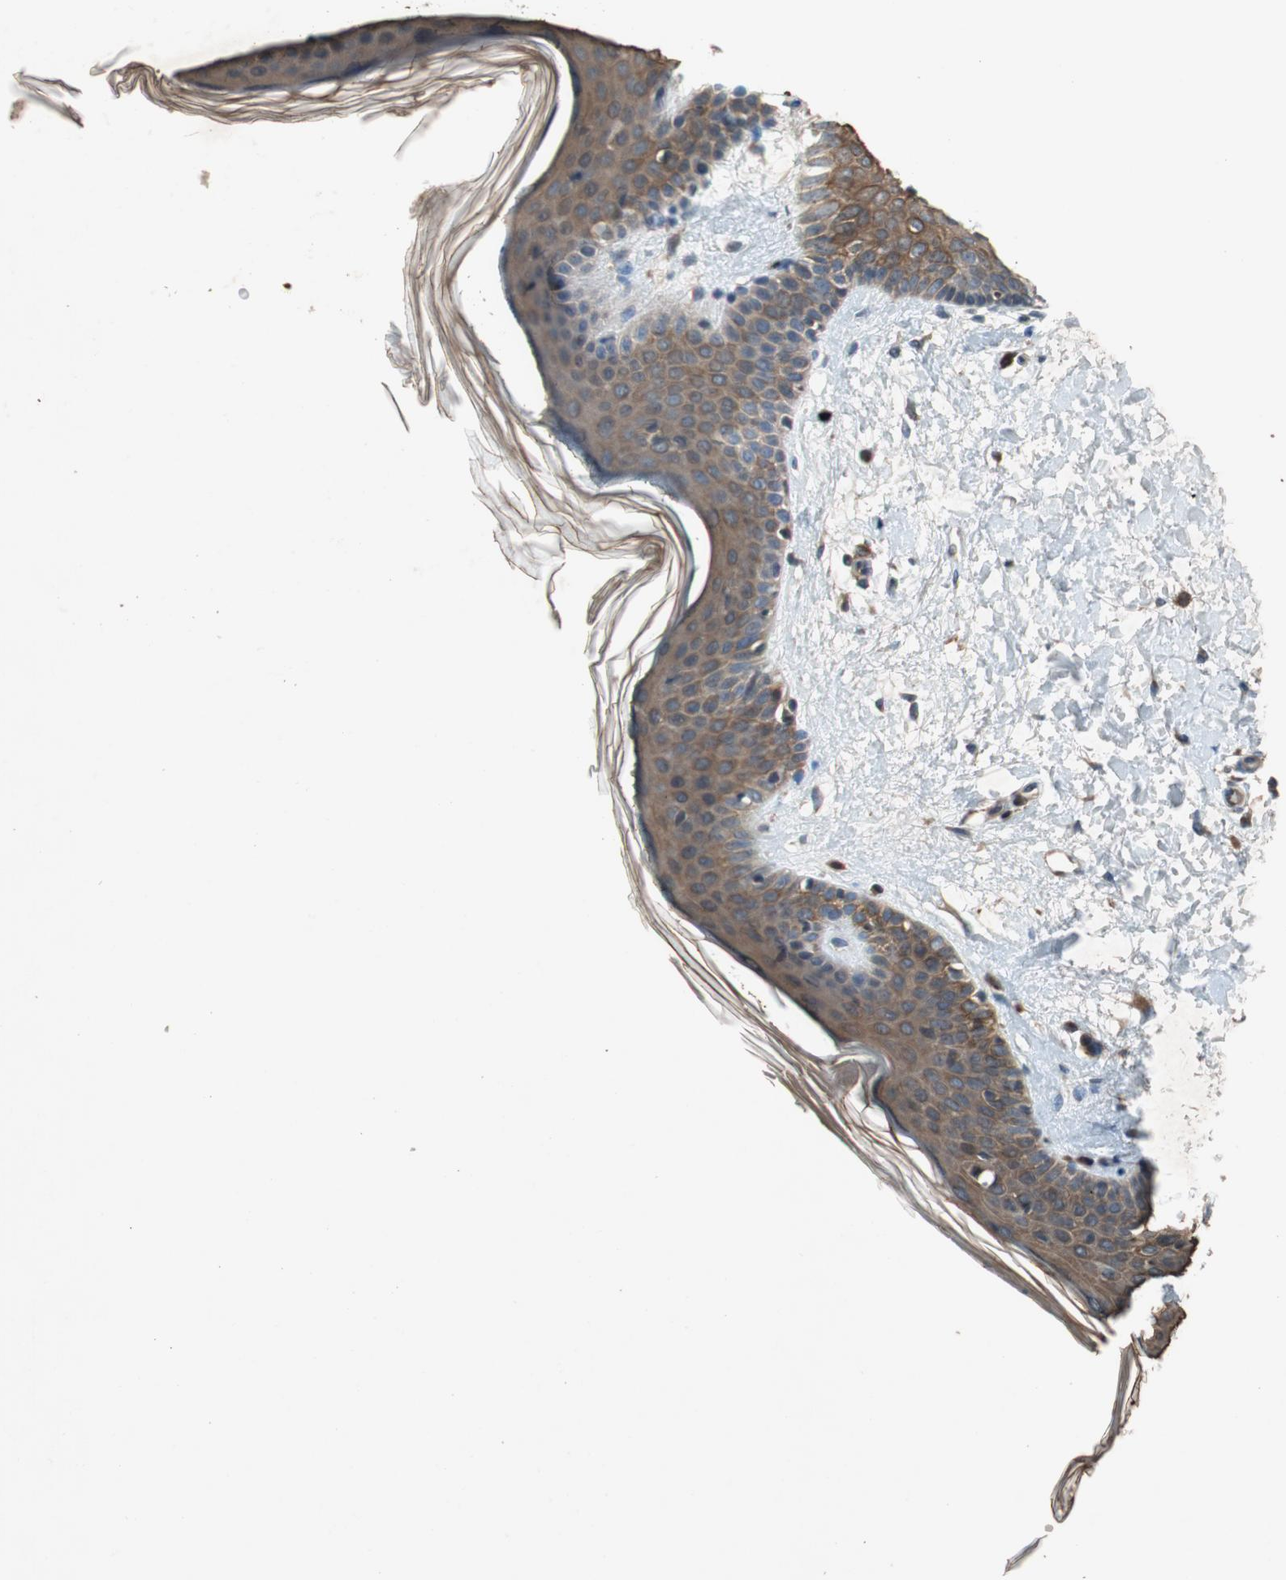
{"staining": {"intensity": "moderate", "quantity": ">75%", "location": "cytoplasmic/membranous"}, "tissue": "skin", "cell_type": "Fibroblasts", "image_type": "normal", "snomed": [{"axis": "morphology", "description": "Normal tissue, NOS"}, {"axis": "topography", "description": "Skin"}], "caption": "Protein expression analysis of benign skin demonstrates moderate cytoplasmic/membranous expression in approximately >75% of fibroblasts. (DAB (3,3'-diaminobenzidine) IHC, brown staining for protein, blue staining for nuclei).", "gene": "ATP2C1", "patient": {"sex": "female", "age": 56}}